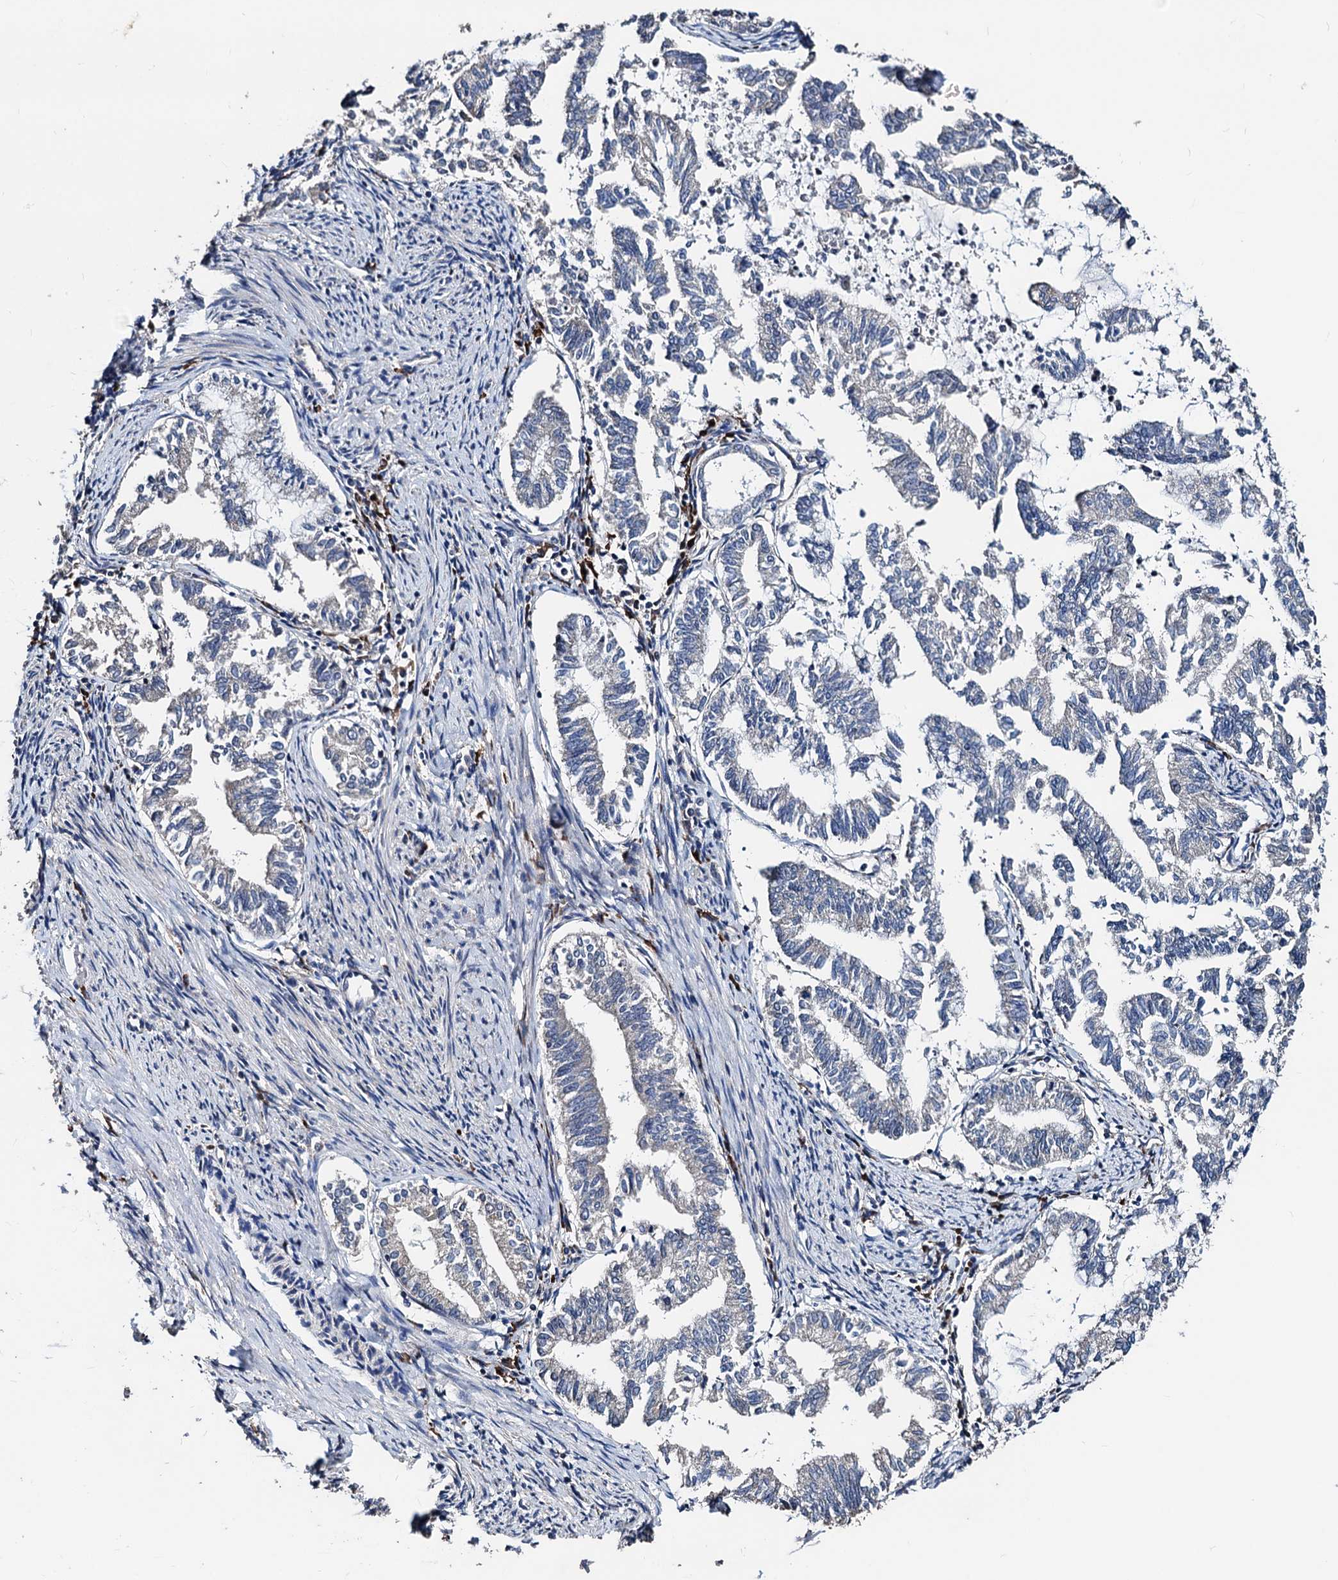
{"staining": {"intensity": "negative", "quantity": "none", "location": "none"}, "tissue": "endometrial cancer", "cell_type": "Tumor cells", "image_type": "cancer", "snomed": [{"axis": "morphology", "description": "Adenocarcinoma, NOS"}, {"axis": "topography", "description": "Endometrium"}], "caption": "There is no significant positivity in tumor cells of endometrial cancer (adenocarcinoma). The staining was performed using DAB (3,3'-diaminobenzidine) to visualize the protein expression in brown, while the nuclei were stained in blue with hematoxylin (Magnification: 20x).", "gene": "AKAP11", "patient": {"sex": "female", "age": 79}}